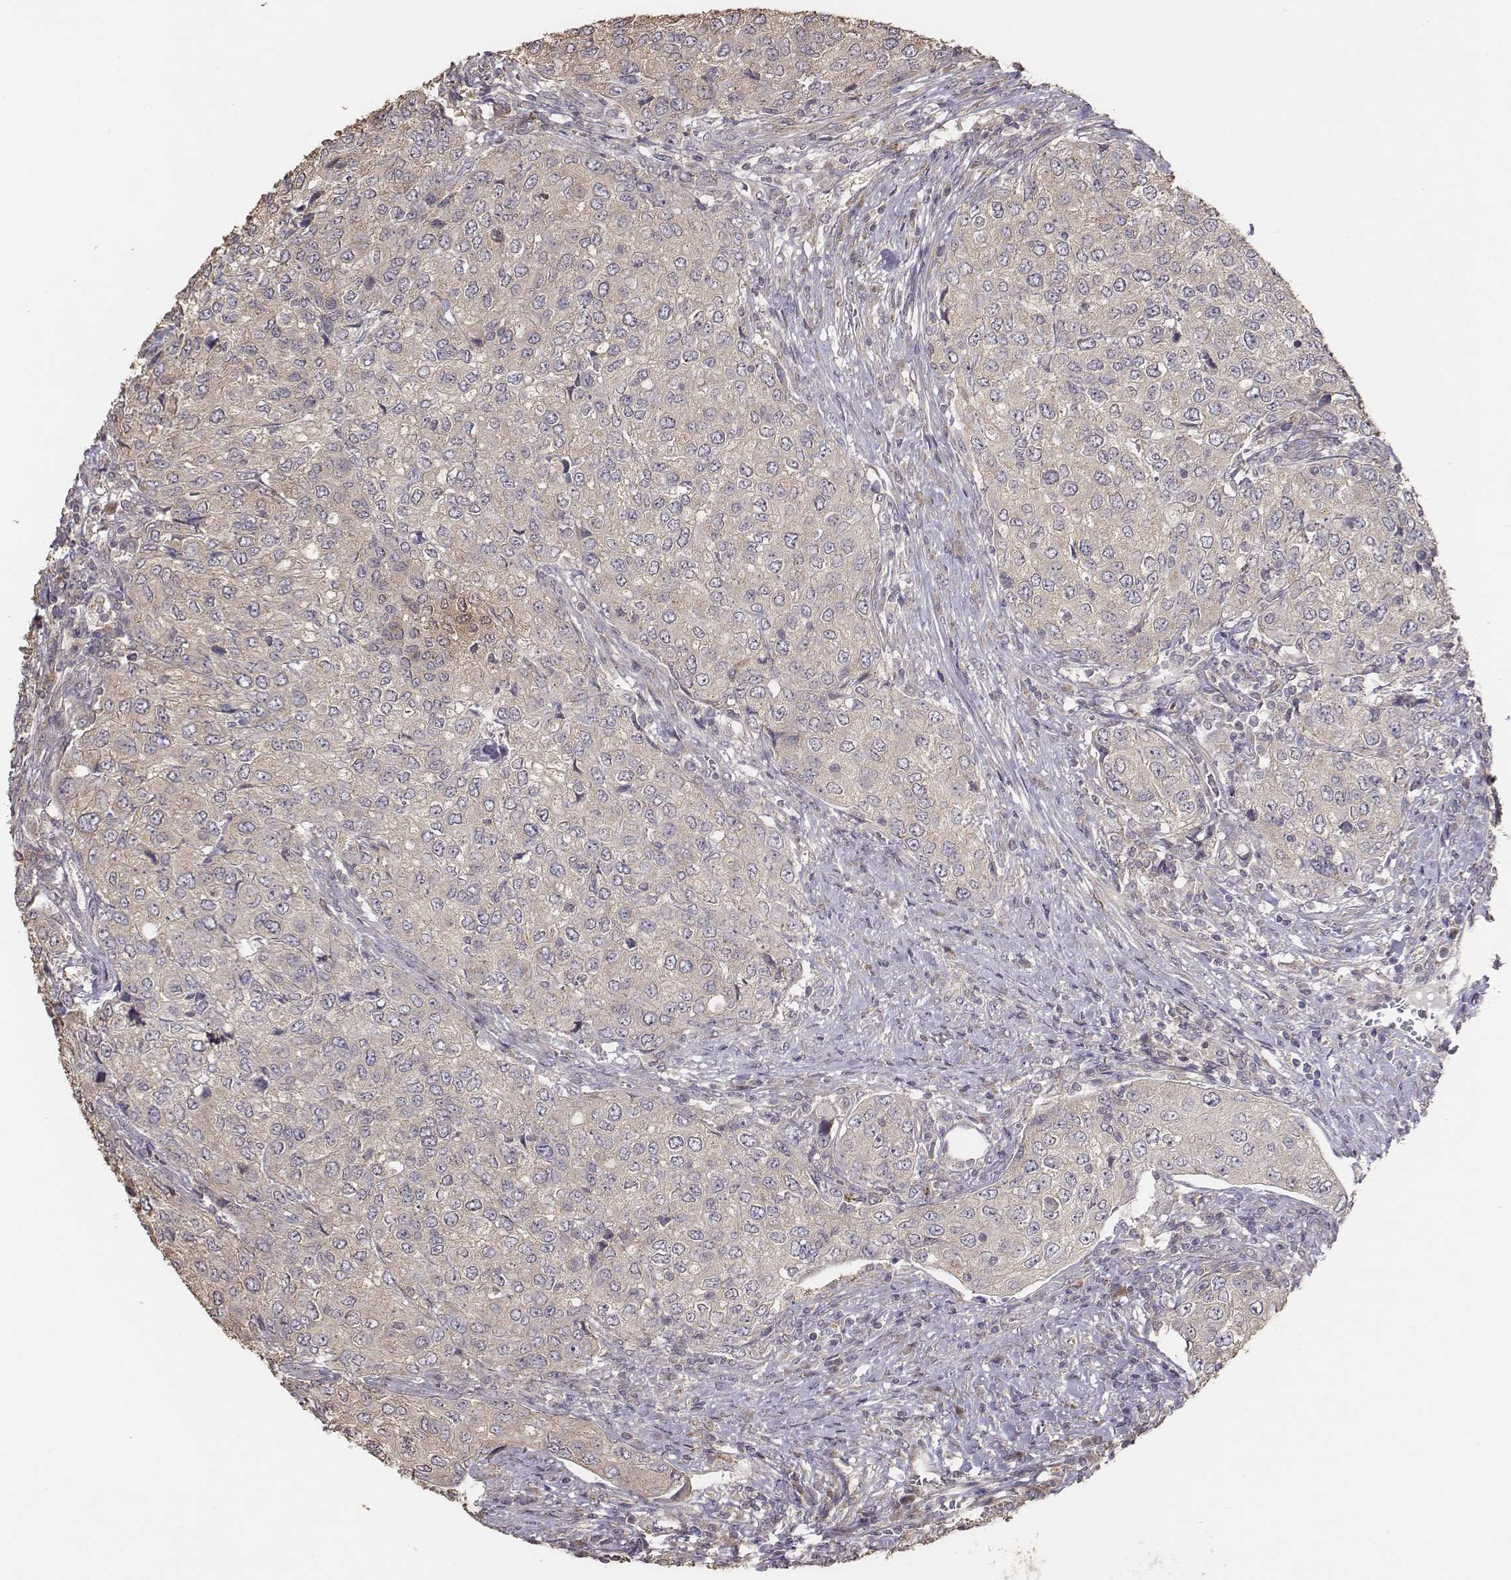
{"staining": {"intensity": "weak", "quantity": ">75%", "location": "cytoplasmic/membranous"}, "tissue": "urothelial cancer", "cell_type": "Tumor cells", "image_type": "cancer", "snomed": [{"axis": "morphology", "description": "Urothelial carcinoma, High grade"}, {"axis": "topography", "description": "Urinary bladder"}], "caption": "An immunohistochemistry (IHC) image of neoplastic tissue is shown. Protein staining in brown labels weak cytoplasmic/membranous positivity in high-grade urothelial carcinoma within tumor cells. The staining is performed using DAB brown chromogen to label protein expression. The nuclei are counter-stained blue using hematoxylin.", "gene": "AP1B1", "patient": {"sex": "female", "age": 78}}